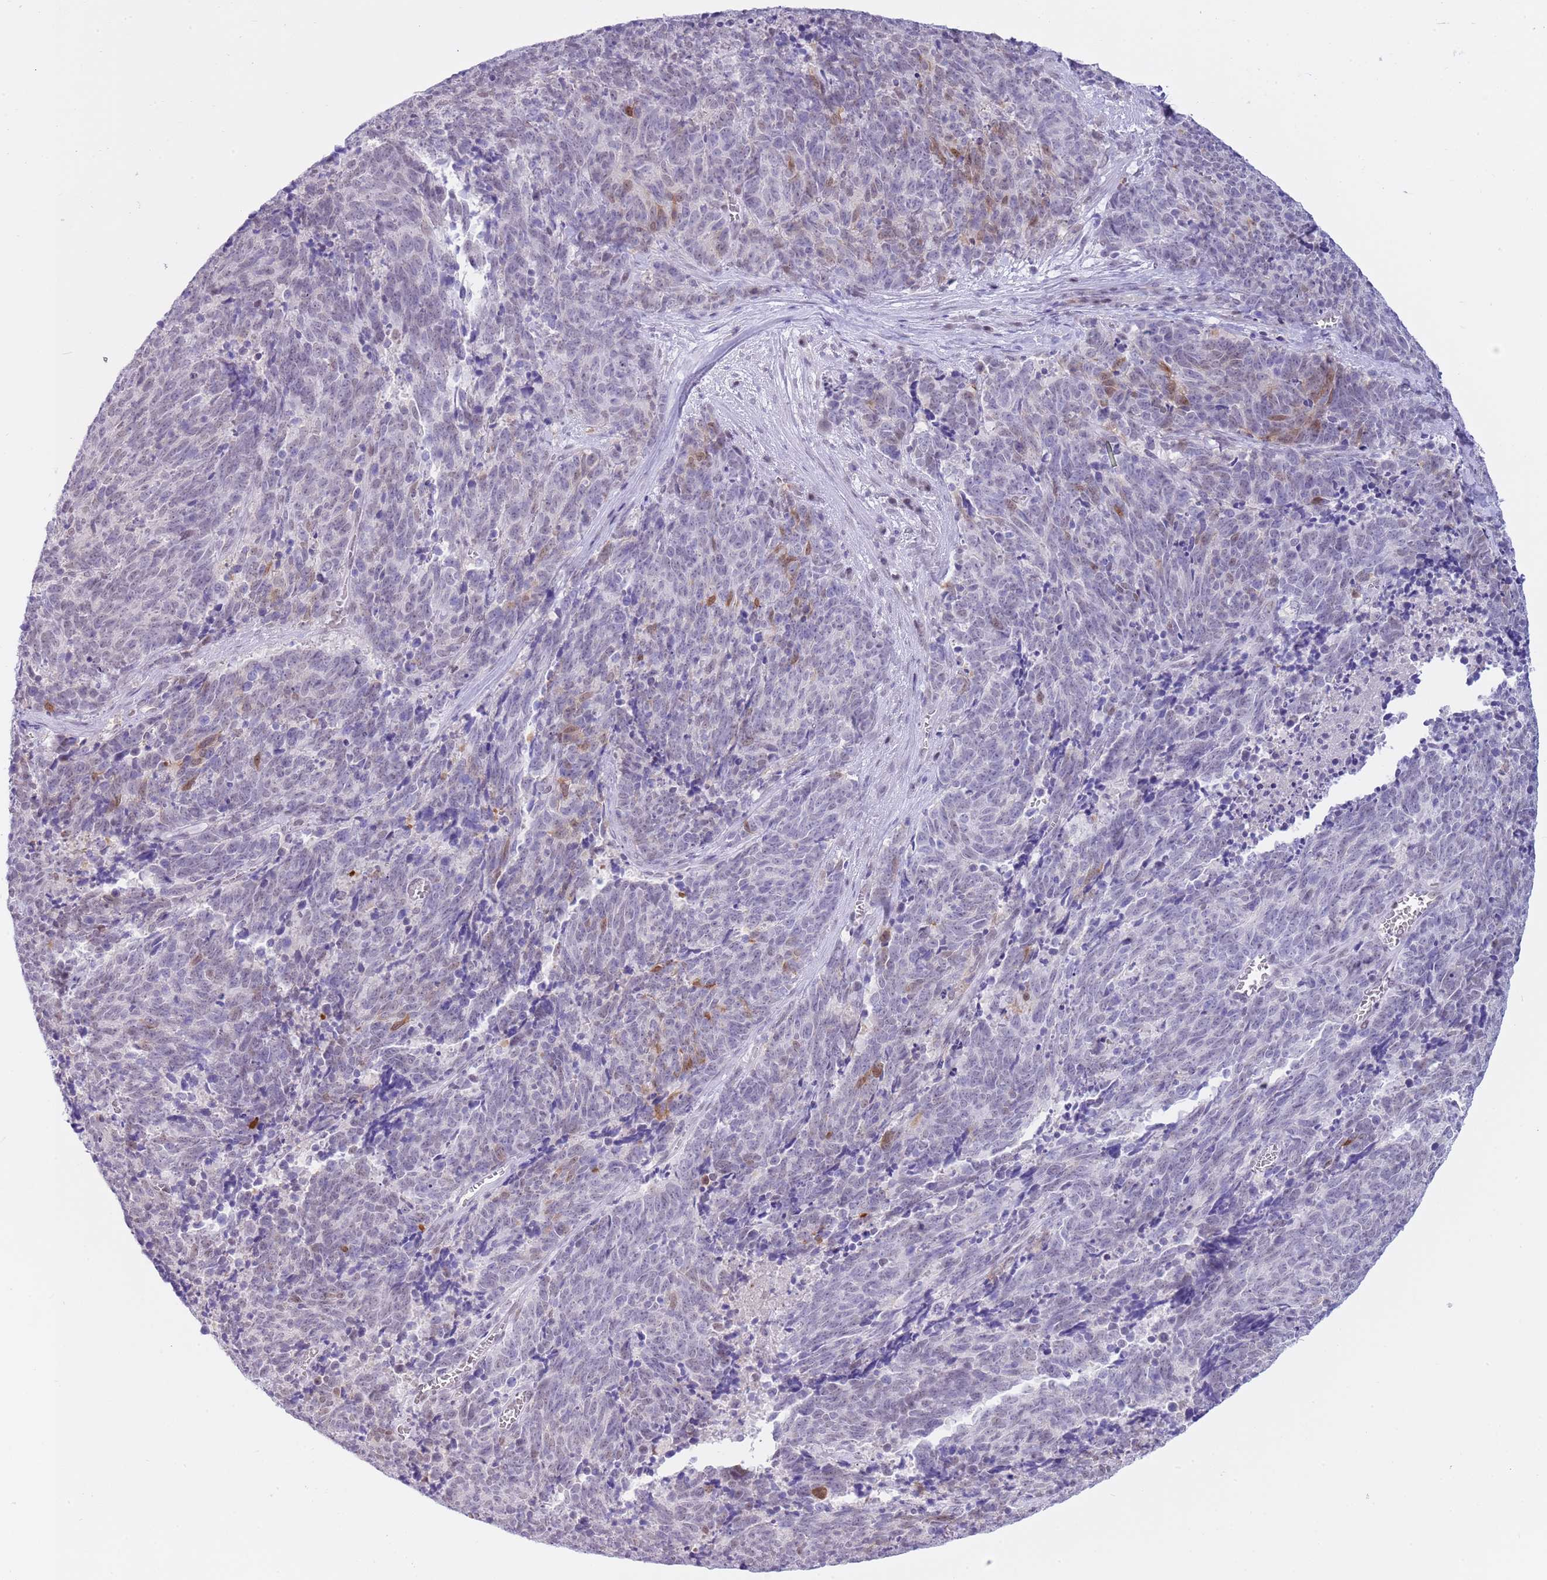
{"staining": {"intensity": "moderate", "quantity": "<25%", "location": "nuclear"}, "tissue": "cervical cancer", "cell_type": "Tumor cells", "image_type": "cancer", "snomed": [{"axis": "morphology", "description": "Squamous cell carcinoma, NOS"}, {"axis": "topography", "description": "Cervix"}], "caption": "The image exhibits a brown stain indicating the presence of a protein in the nuclear of tumor cells in cervical squamous cell carcinoma. (IHC, brightfield microscopy, high magnification).", "gene": "PPP1R17", "patient": {"sex": "female", "age": 29}}